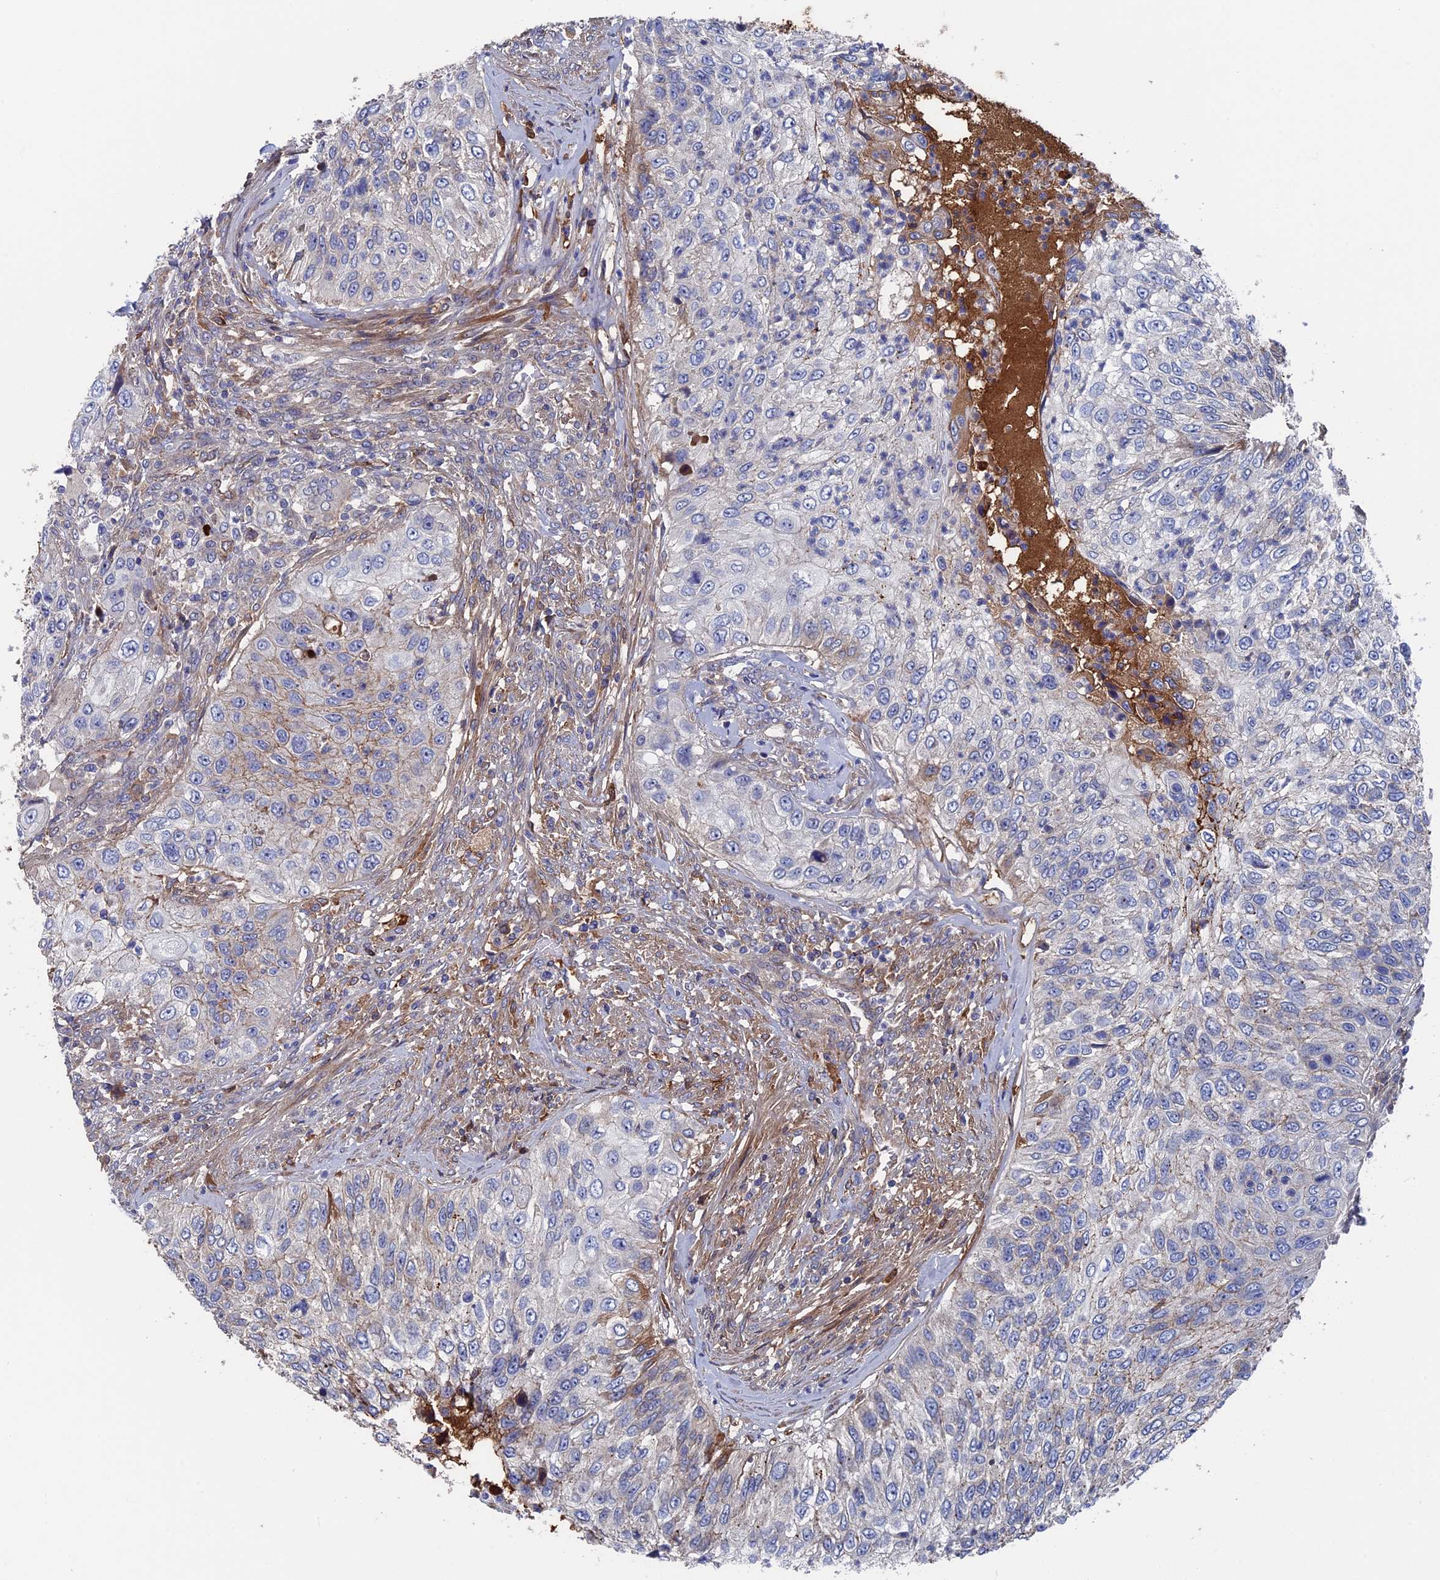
{"staining": {"intensity": "weak", "quantity": "<25%", "location": "cytoplasmic/membranous"}, "tissue": "urothelial cancer", "cell_type": "Tumor cells", "image_type": "cancer", "snomed": [{"axis": "morphology", "description": "Urothelial carcinoma, High grade"}, {"axis": "topography", "description": "Urinary bladder"}], "caption": "A high-resolution micrograph shows immunohistochemistry staining of urothelial carcinoma (high-grade), which displays no significant staining in tumor cells. The staining was performed using DAB (3,3'-diaminobenzidine) to visualize the protein expression in brown, while the nuclei were stained in blue with hematoxylin (Magnification: 20x).", "gene": "RPUSD1", "patient": {"sex": "female", "age": 60}}